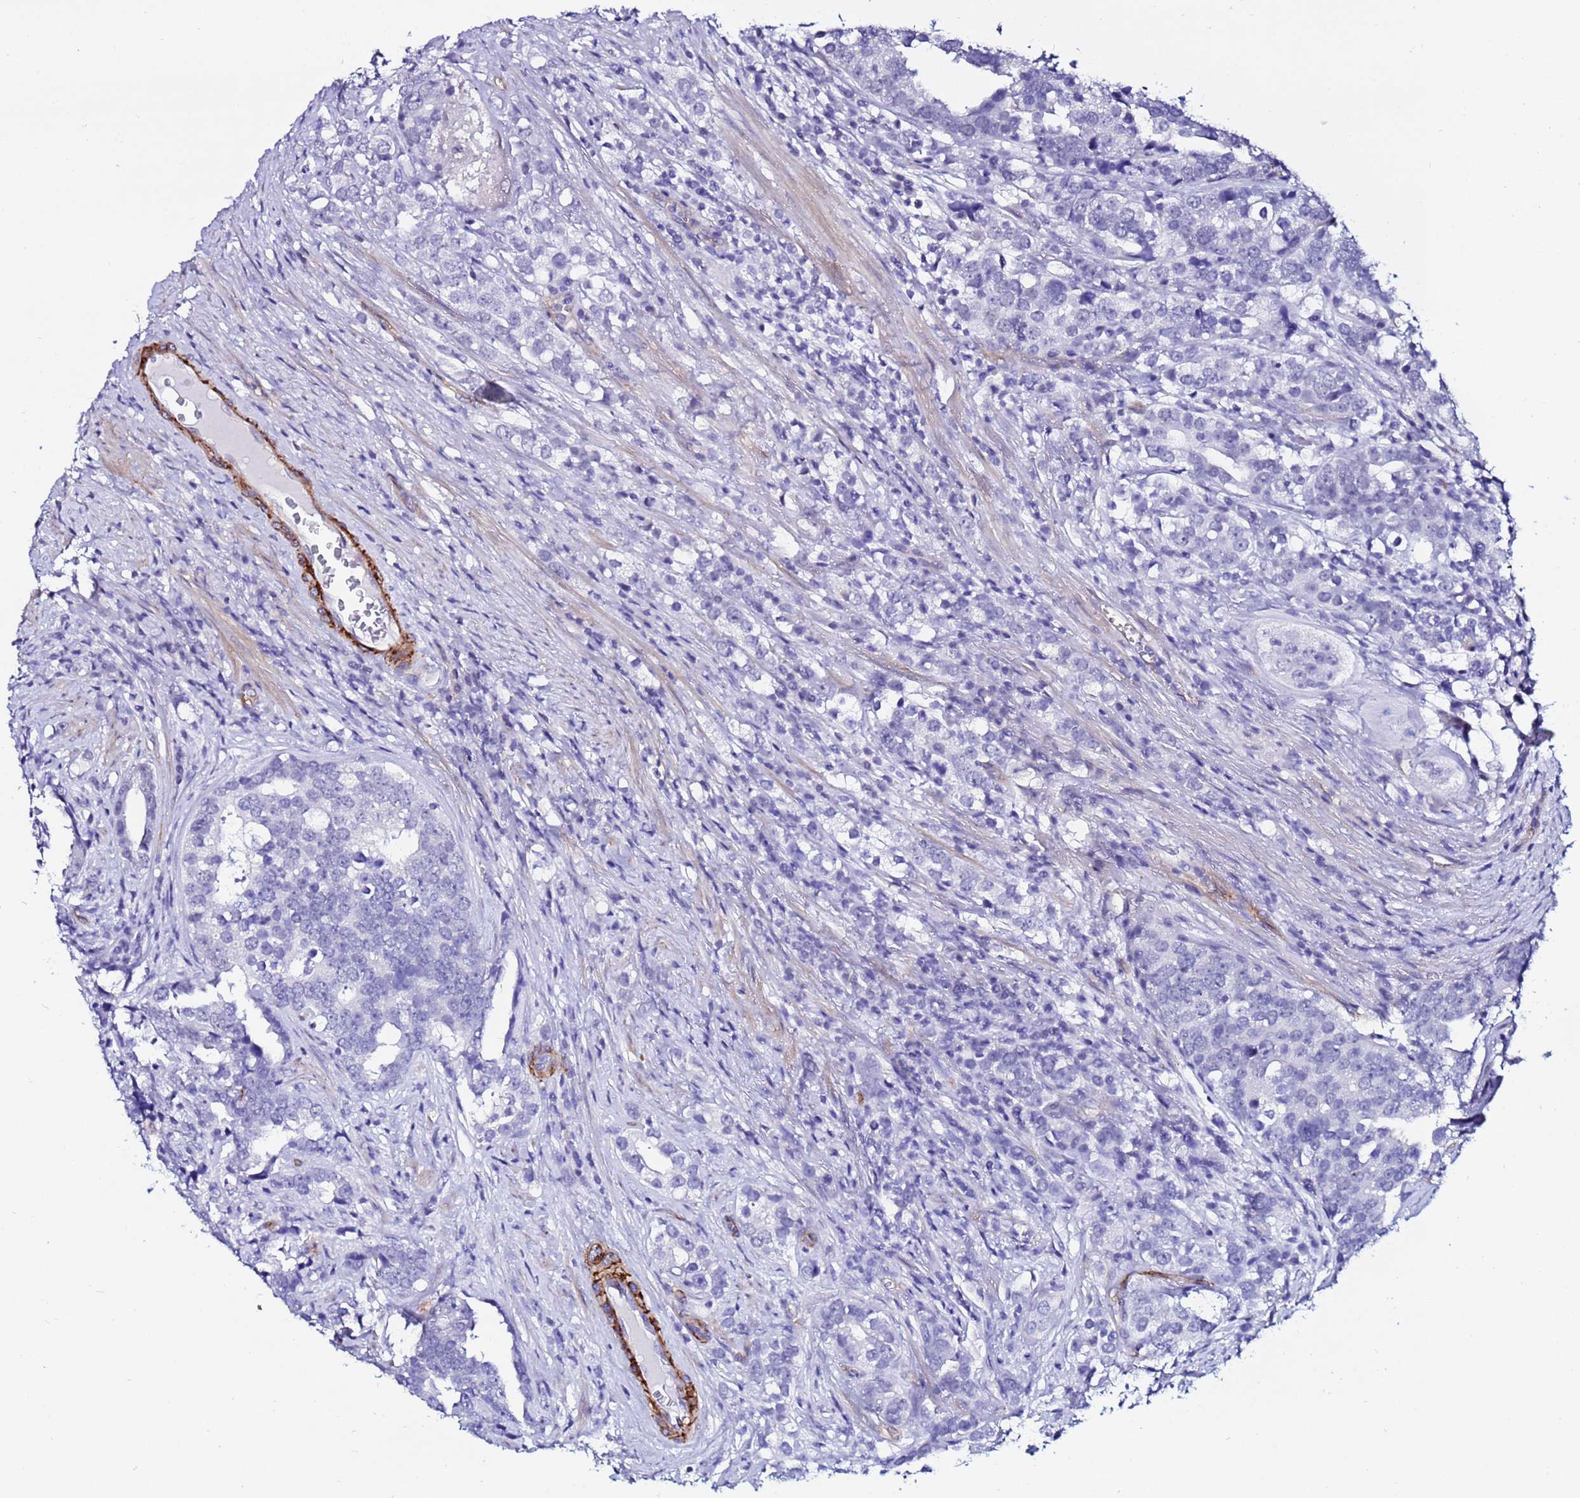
{"staining": {"intensity": "negative", "quantity": "none", "location": "none"}, "tissue": "prostate cancer", "cell_type": "Tumor cells", "image_type": "cancer", "snomed": [{"axis": "morphology", "description": "Adenocarcinoma, High grade"}, {"axis": "topography", "description": "Prostate"}], "caption": "Prostate adenocarcinoma (high-grade) was stained to show a protein in brown. There is no significant positivity in tumor cells.", "gene": "DEFB104A", "patient": {"sex": "male", "age": 71}}